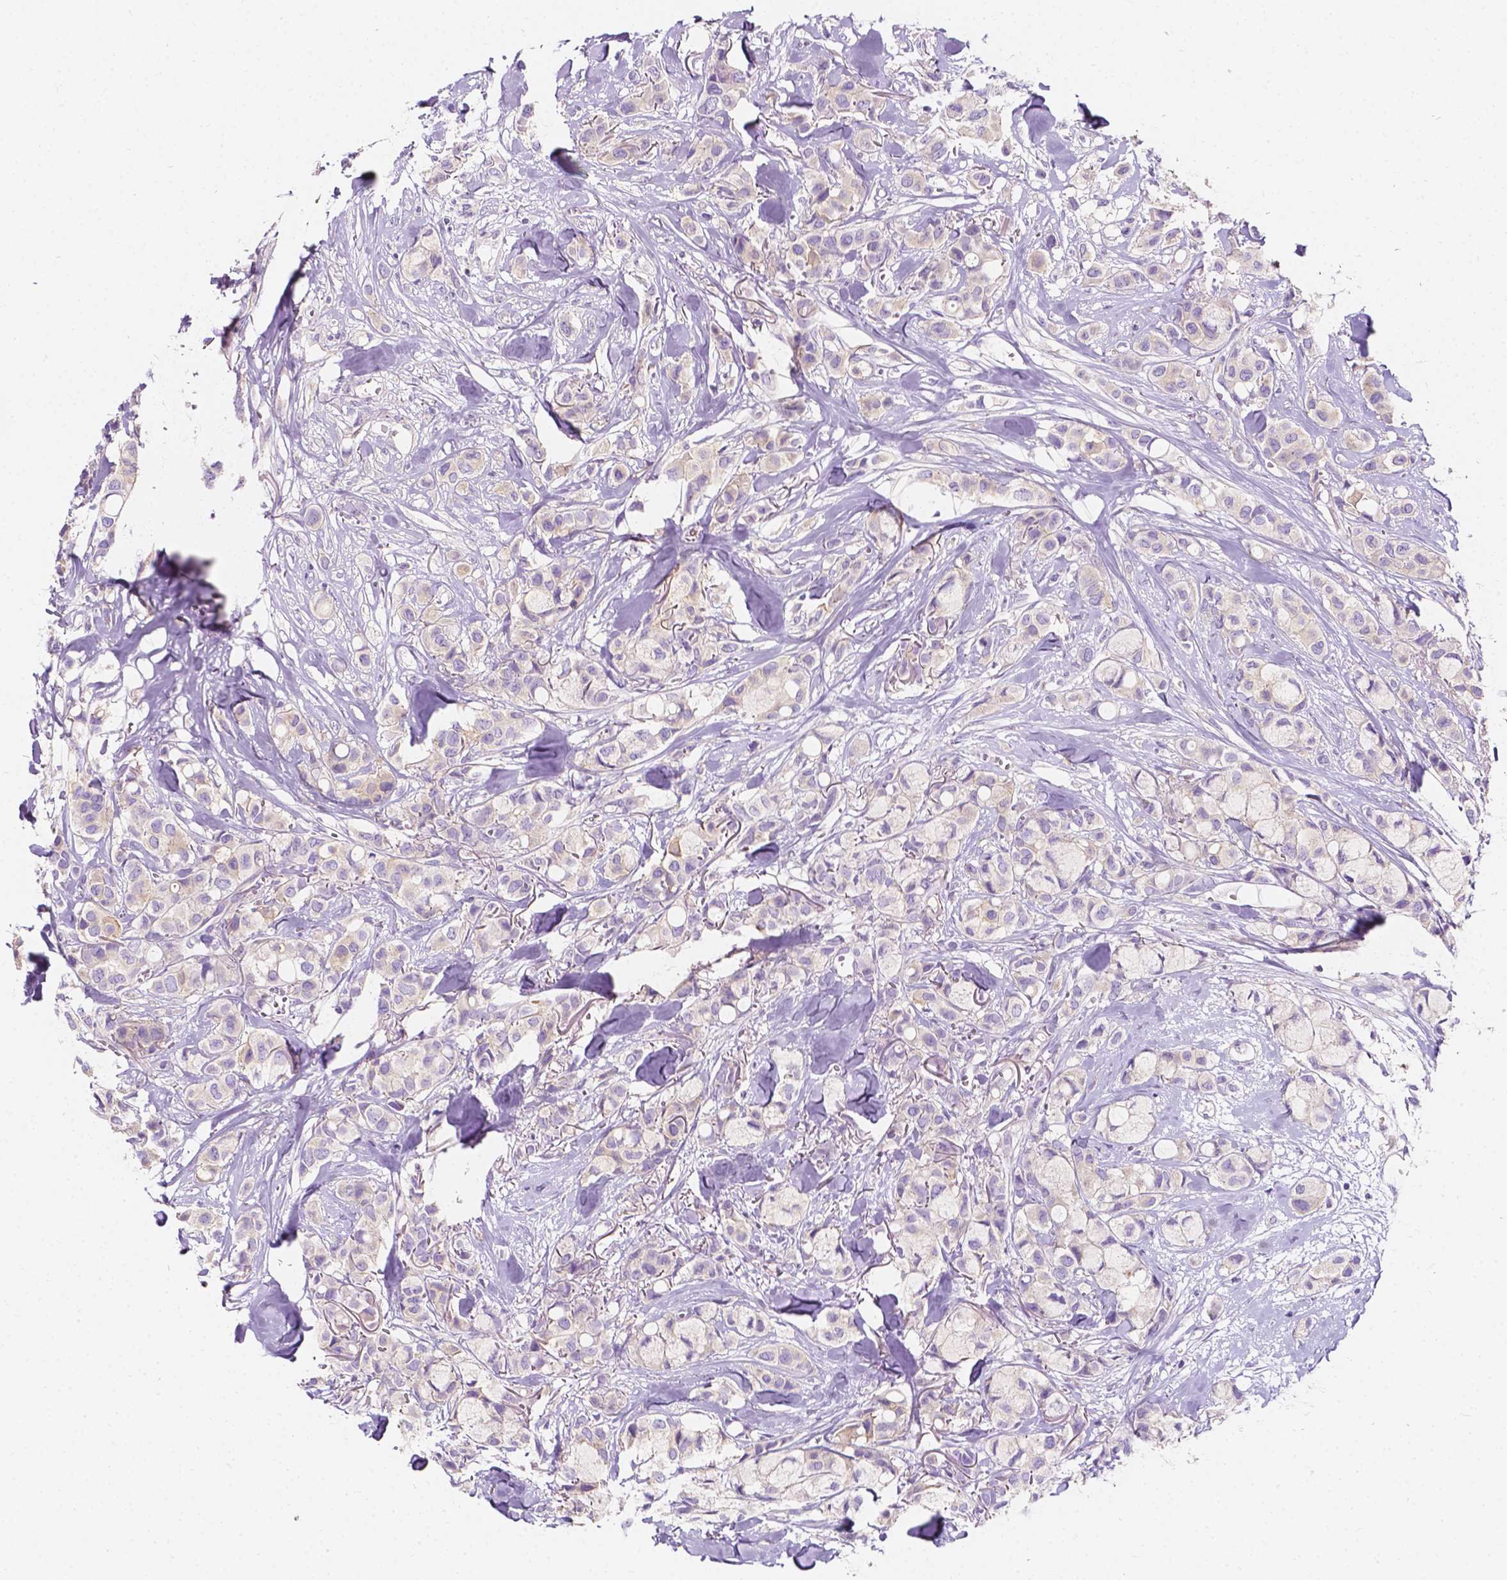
{"staining": {"intensity": "negative", "quantity": "none", "location": "none"}, "tissue": "breast cancer", "cell_type": "Tumor cells", "image_type": "cancer", "snomed": [{"axis": "morphology", "description": "Duct carcinoma"}, {"axis": "topography", "description": "Breast"}], "caption": "There is no significant positivity in tumor cells of invasive ductal carcinoma (breast).", "gene": "SIRT2", "patient": {"sex": "female", "age": 85}}